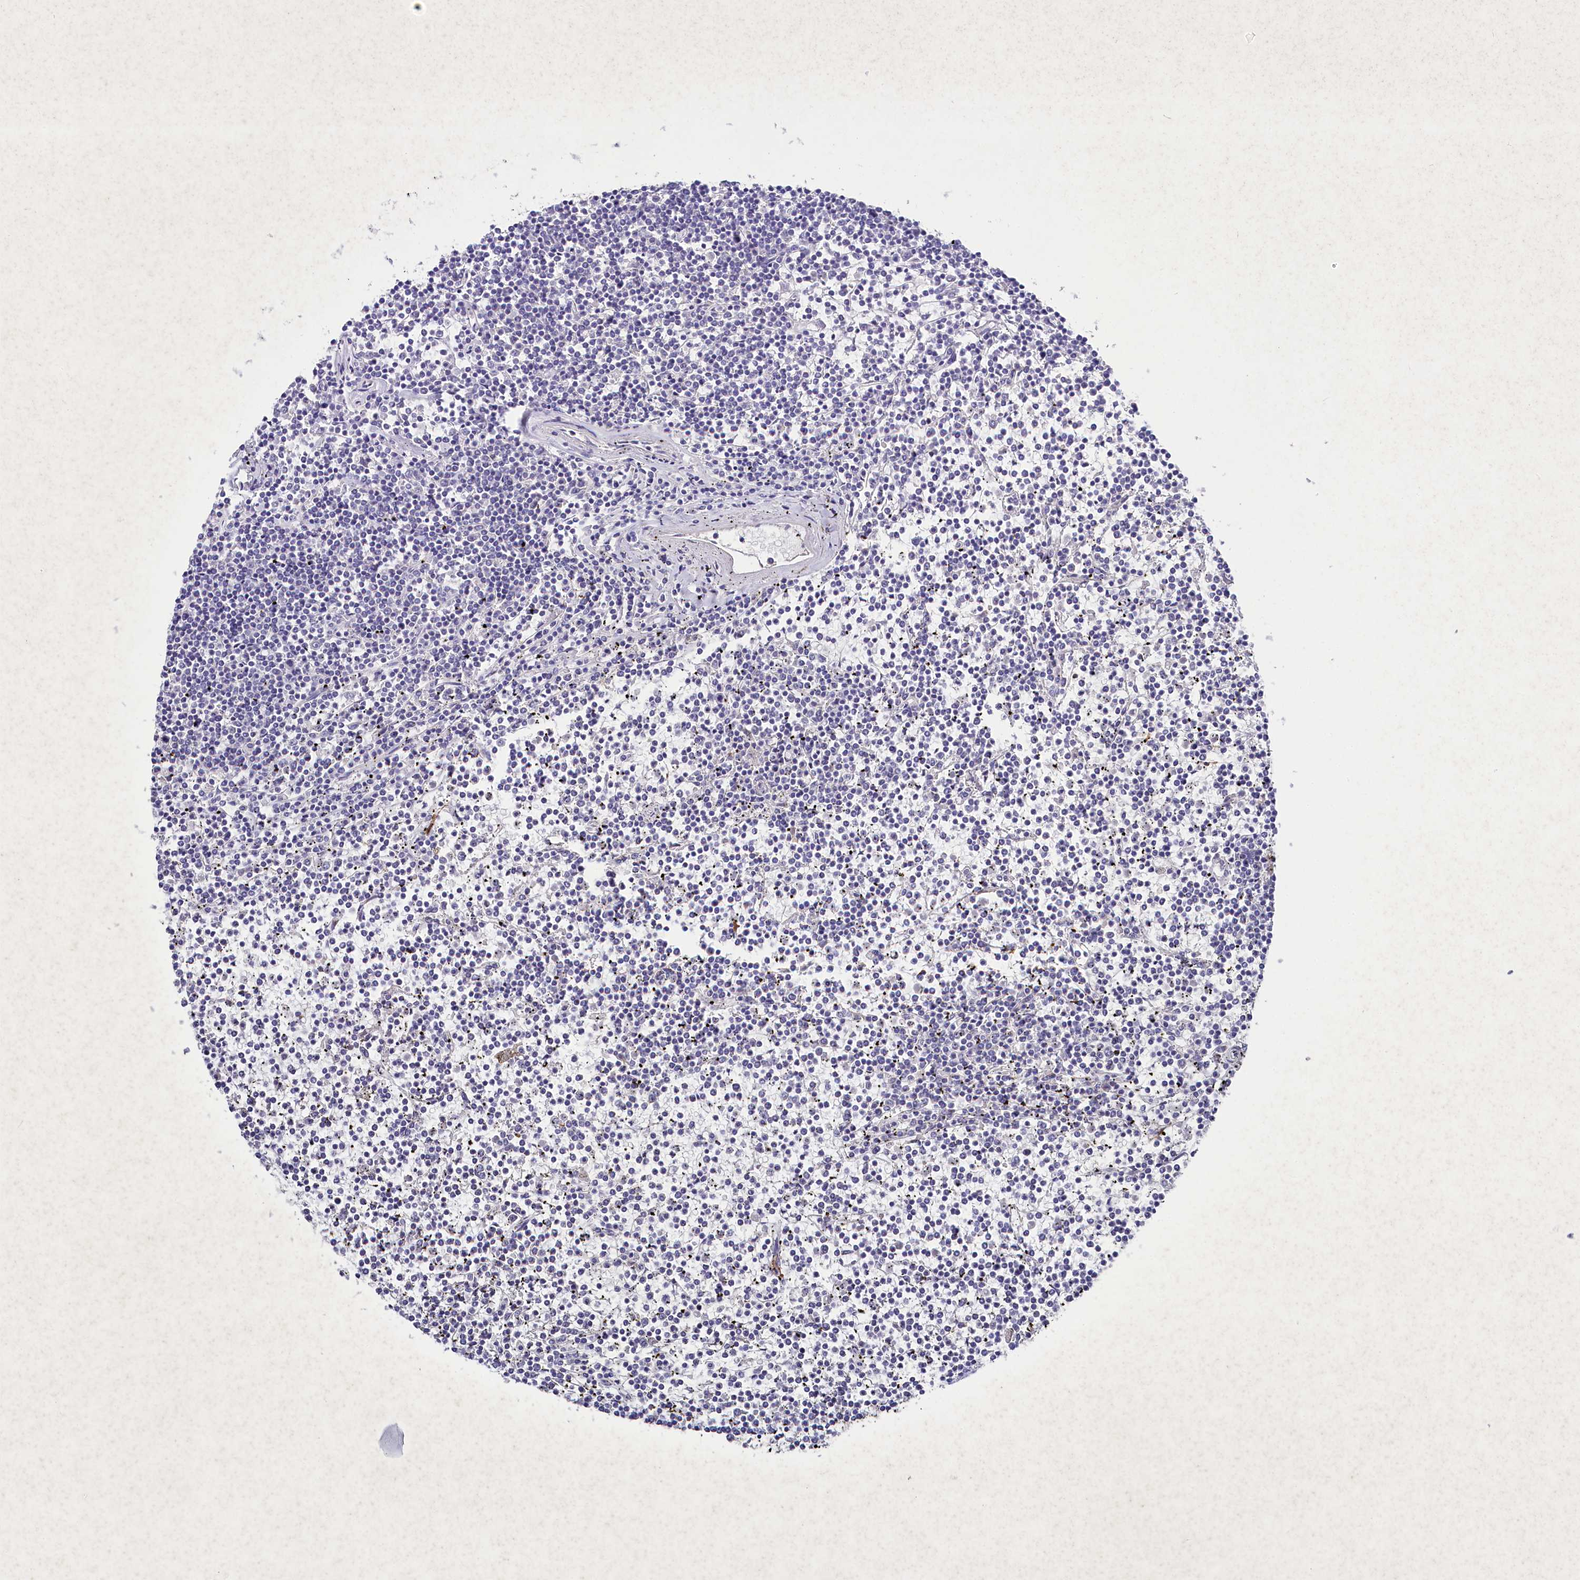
{"staining": {"intensity": "negative", "quantity": "none", "location": "none"}, "tissue": "lymphoma", "cell_type": "Tumor cells", "image_type": "cancer", "snomed": [{"axis": "morphology", "description": "Malignant lymphoma, non-Hodgkin's type, Low grade"}, {"axis": "topography", "description": "Spleen"}], "caption": "Low-grade malignant lymphoma, non-Hodgkin's type was stained to show a protein in brown. There is no significant expression in tumor cells. (DAB immunohistochemistry (IHC) visualized using brightfield microscopy, high magnification).", "gene": "CLEC4M", "patient": {"sex": "female", "age": 19}}